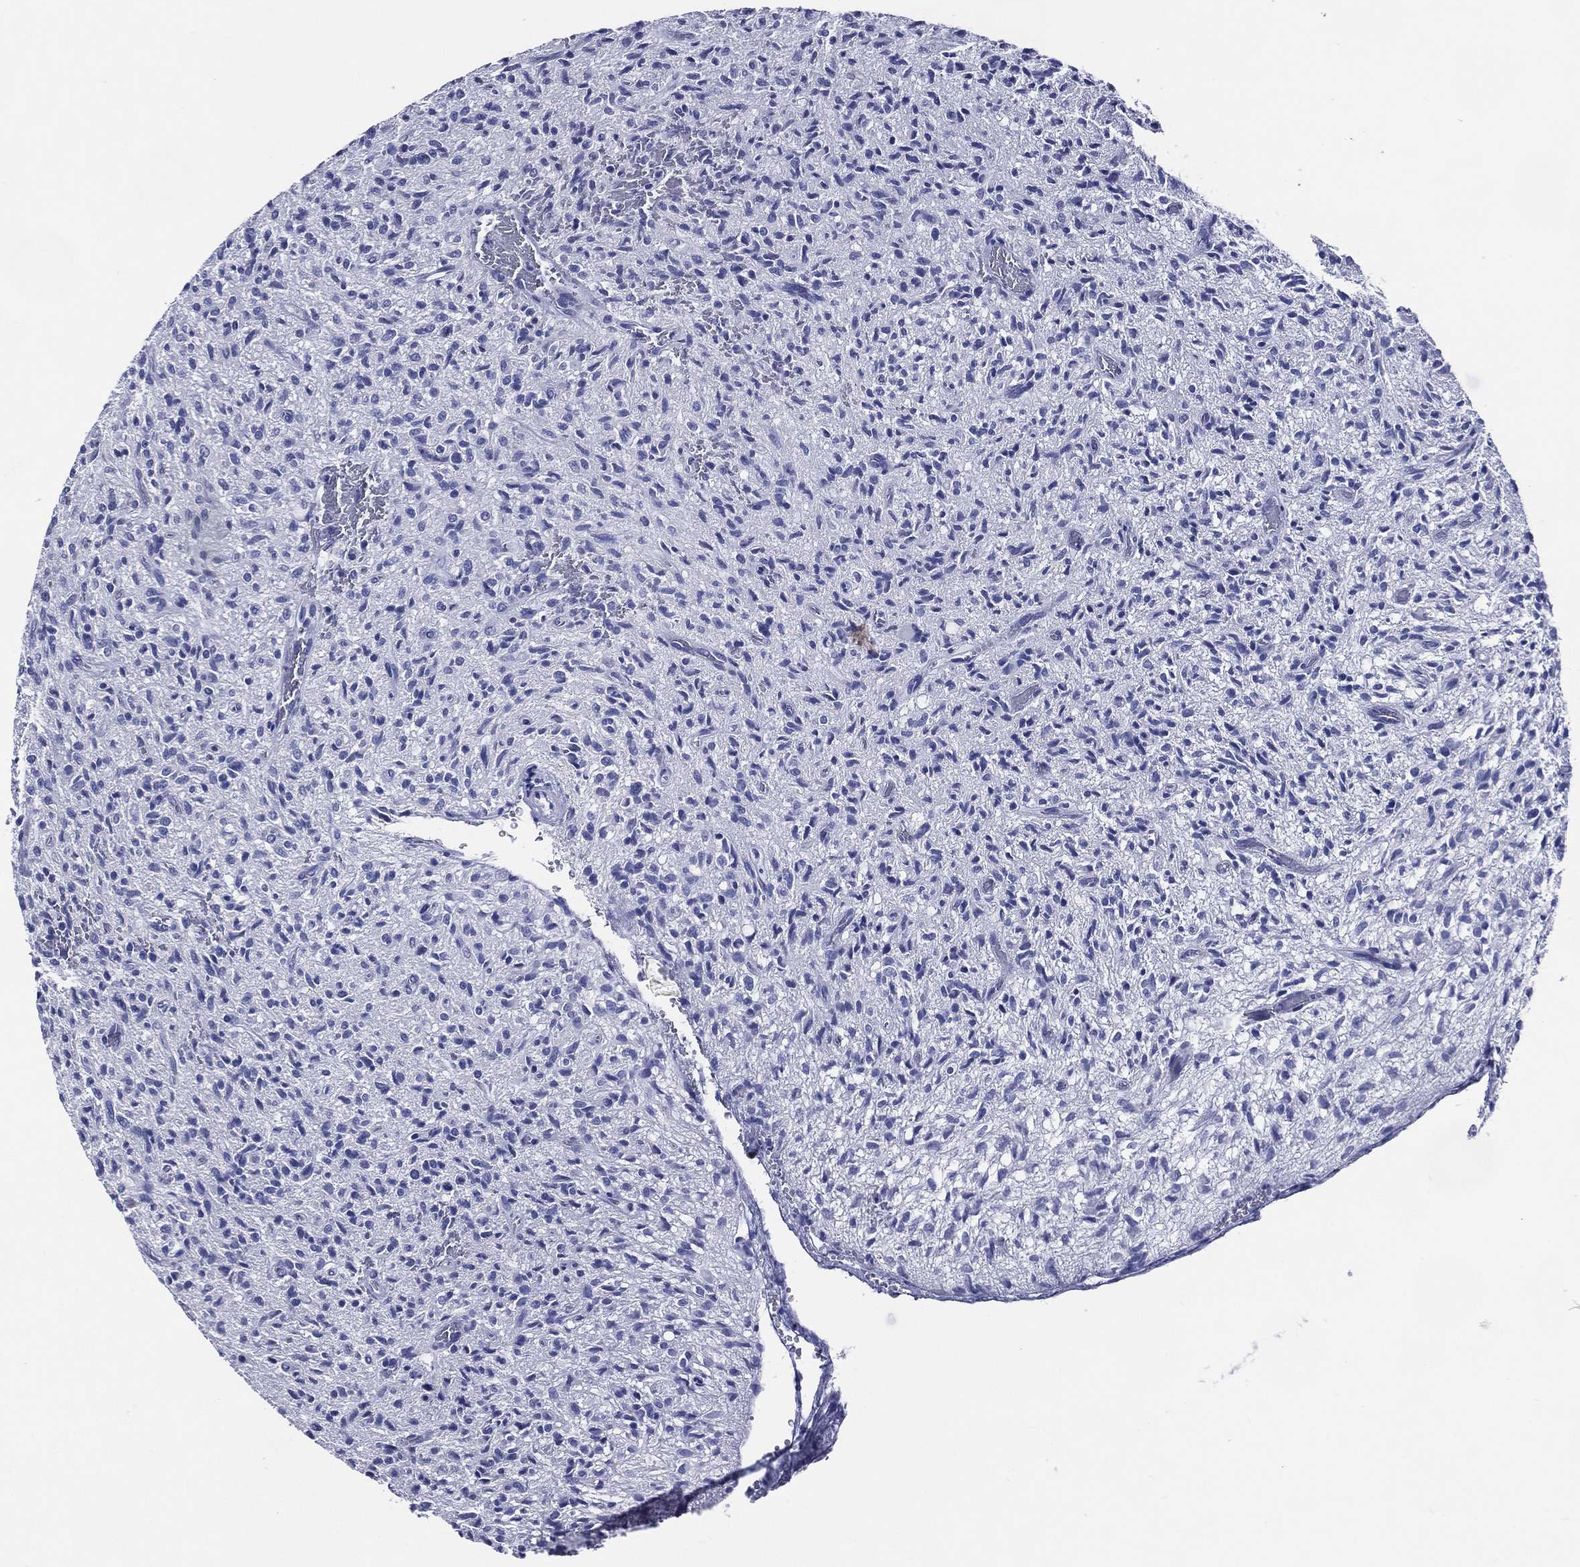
{"staining": {"intensity": "negative", "quantity": "none", "location": "none"}, "tissue": "glioma", "cell_type": "Tumor cells", "image_type": "cancer", "snomed": [{"axis": "morphology", "description": "Glioma, malignant, High grade"}, {"axis": "topography", "description": "Brain"}], "caption": "Tumor cells show no significant protein expression in malignant high-grade glioma.", "gene": "ACE2", "patient": {"sex": "male", "age": 64}}